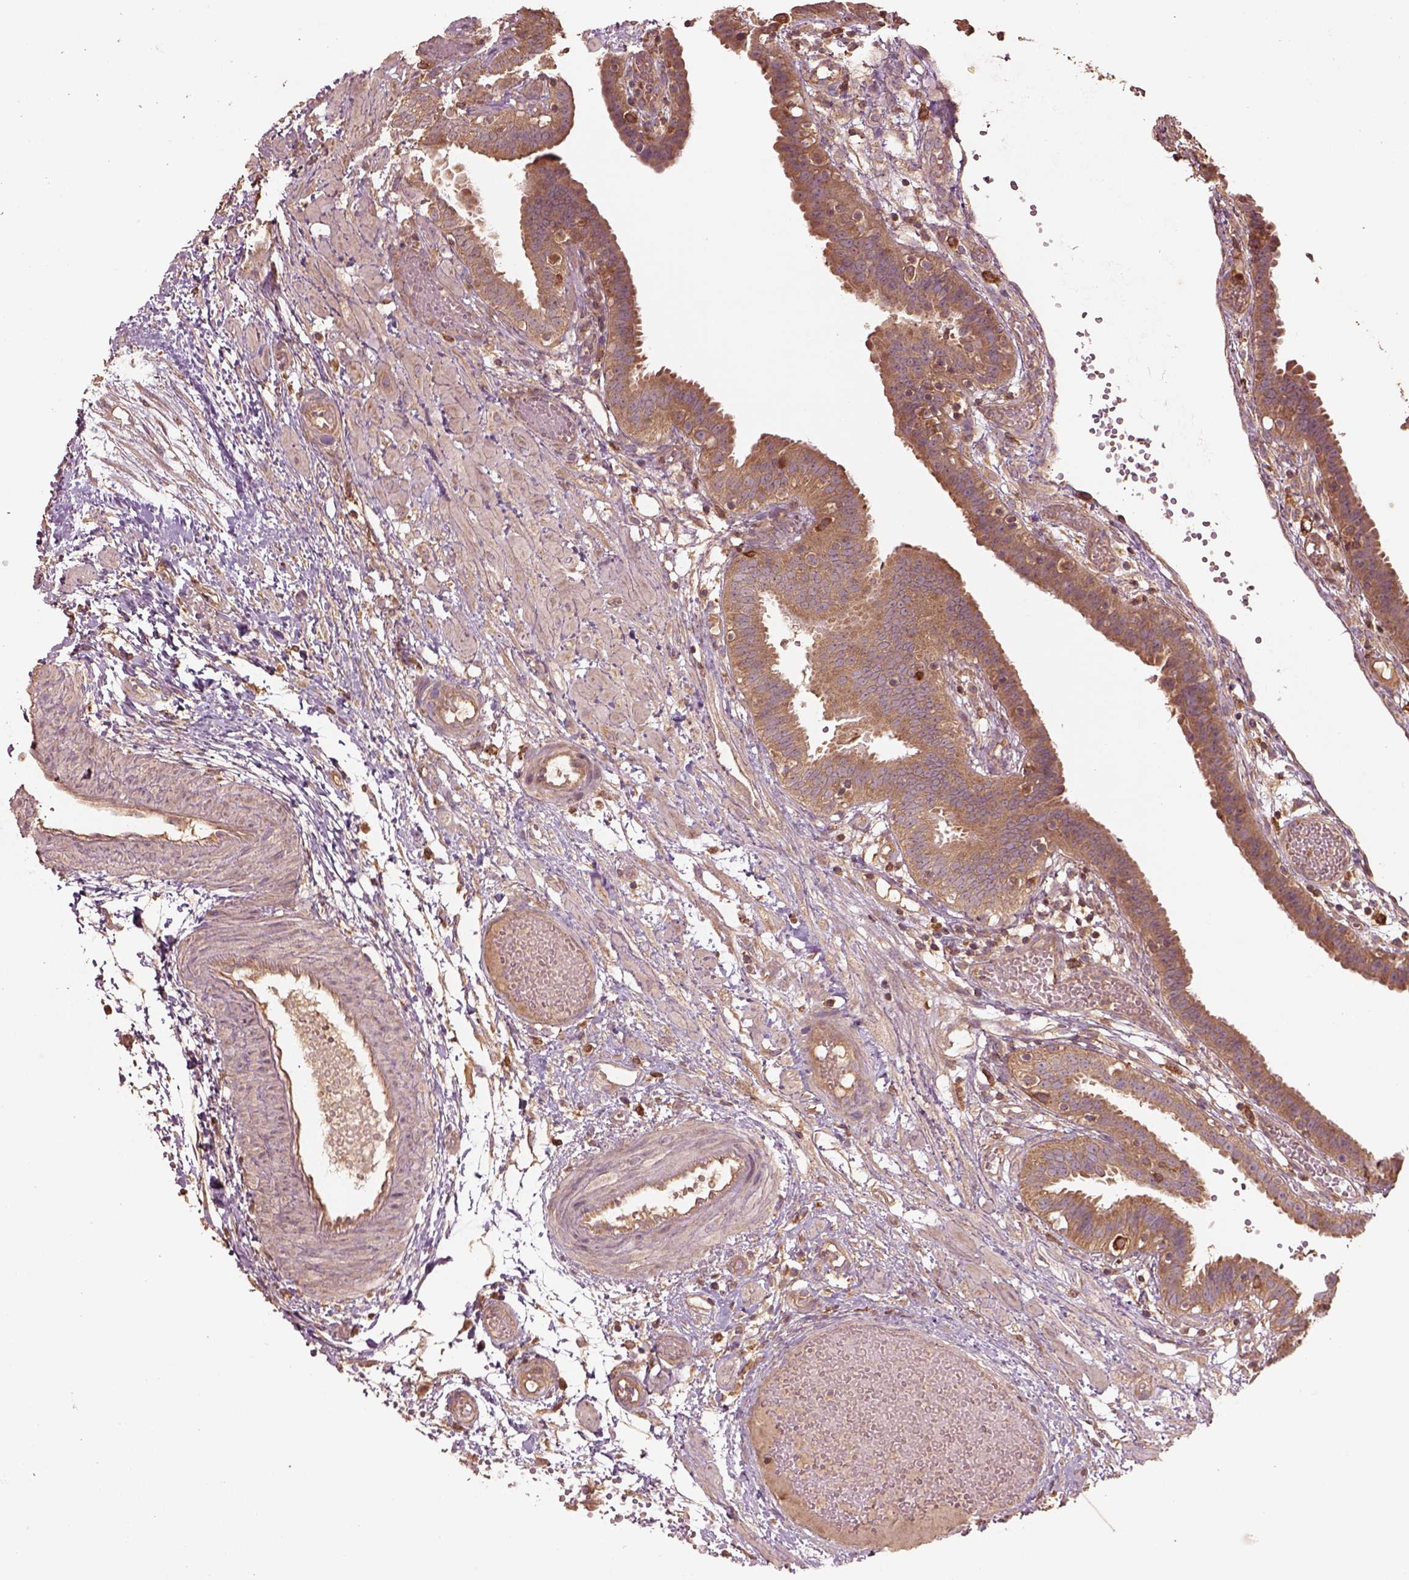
{"staining": {"intensity": "moderate", "quantity": ">75%", "location": "cytoplasmic/membranous"}, "tissue": "fallopian tube", "cell_type": "Glandular cells", "image_type": "normal", "snomed": [{"axis": "morphology", "description": "Normal tissue, NOS"}, {"axis": "topography", "description": "Fallopian tube"}], "caption": "An IHC image of benign tissue is shown. Protein staining in brown highlights moderate cytoplasmic/membranous positivity in fallopian tube within glandular cells.", "gene": "TRADD", "patient": {"sex": "female", "age": 37}}